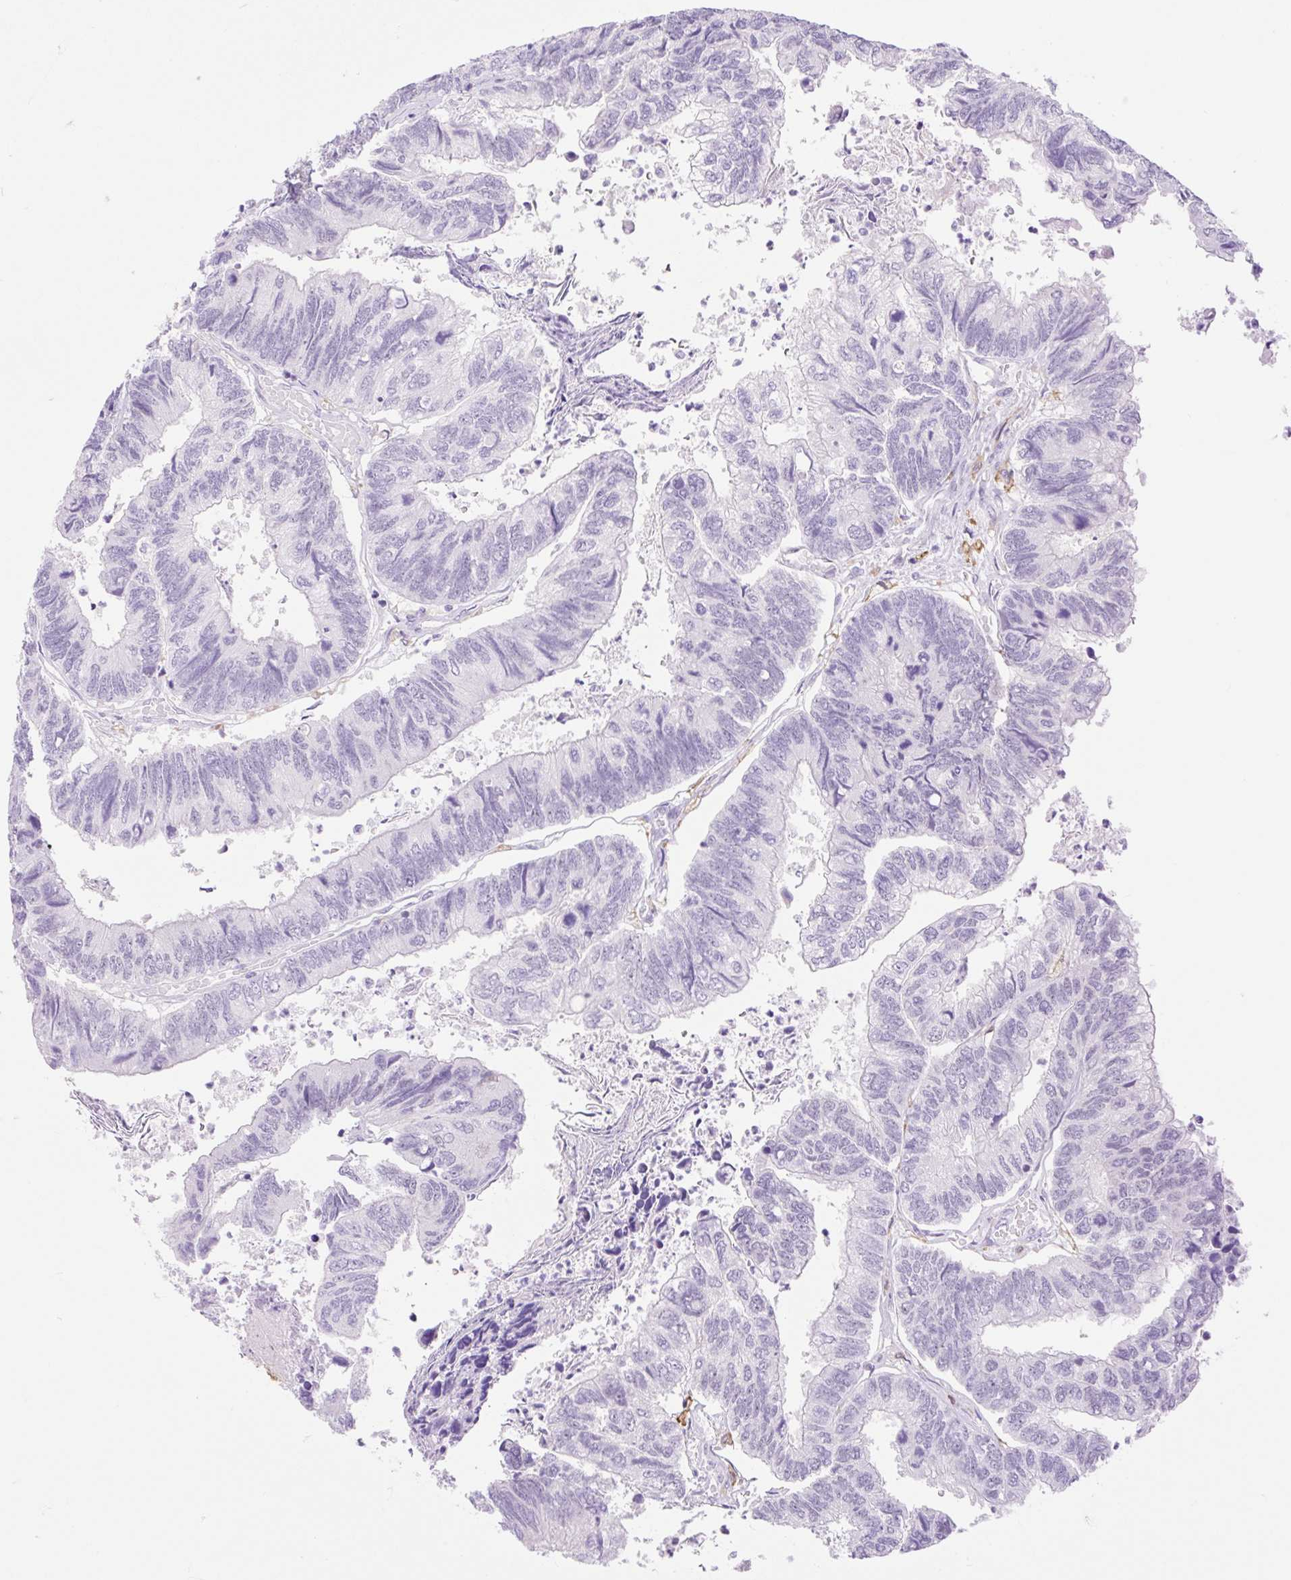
{"staining": {"intensity": "negative", "quantity": "none", "location": "none"}, "tissue": "colorectal cancer", "cell_type": "Tumor cells", "image_type": "cancer", "snomed": [{"axis": "morphology", "description": "Adenocarcinoma, NOS"}, {"axis": "topography", "description": "Colon"}], "caption": "Immunohistochemical staining of colorectal cancer (adenocarcinoma) demonstrates no significant staining in tumor cells.", "gene": "SIGLEC1", "patient": {"sex": "female", "age": 67}}